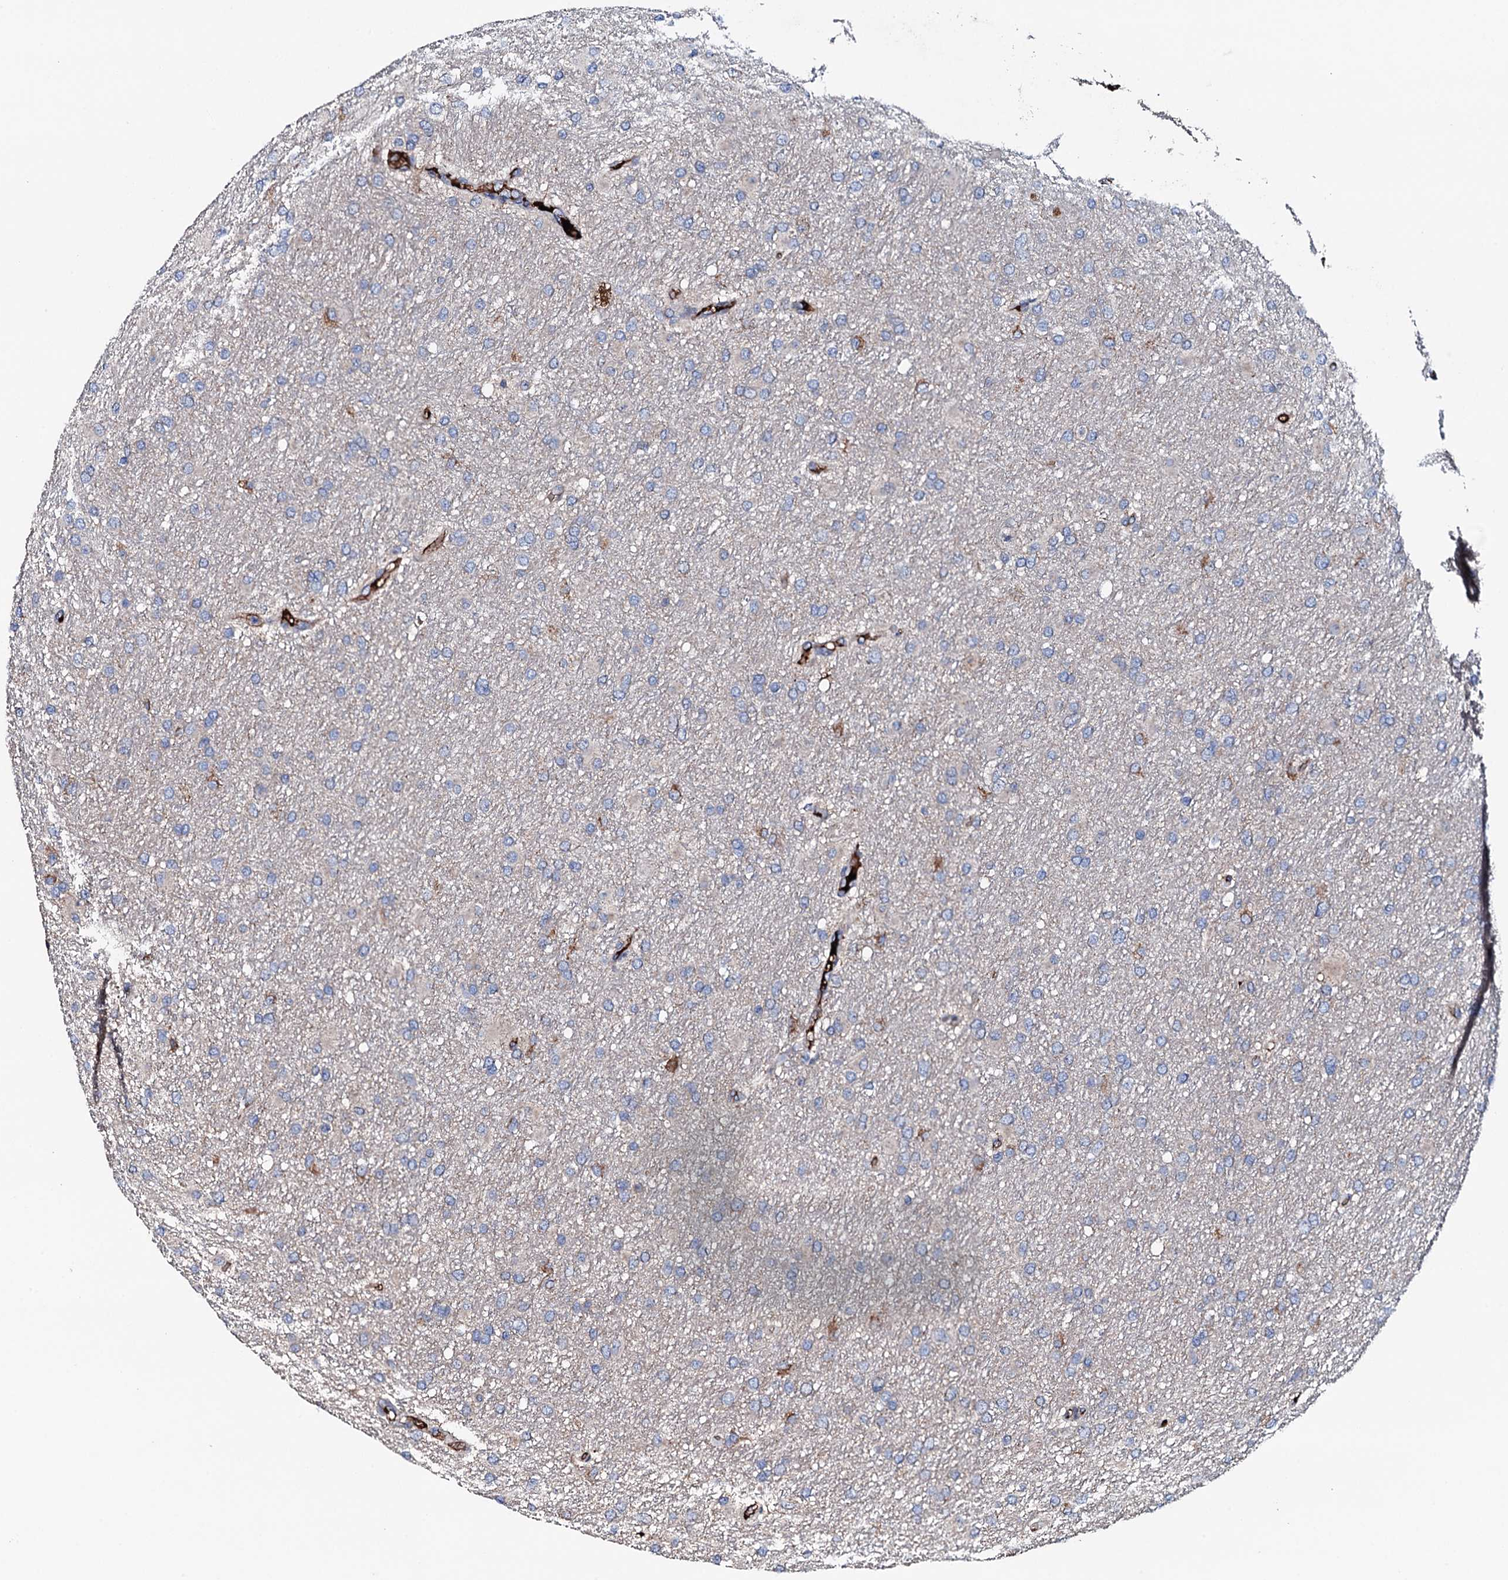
{"staining": {"intensity": "negative", "quantity": "none", "location": "none"}, "tissue": "glioma", "cell_type": "Tumor cells", "image_type": "cancer", "snomed": [{"axis": "morphology", "description": "Glioma, malignant, High grade"}, {"axis": "topography", "description": "Cerebral cortex"}], "caption": "Tumor cells show no significant protein expression in glioma. Nuclei are stained in blue.", "gene": "NEK1", "patient": {"sex": "female", "age": 36}}